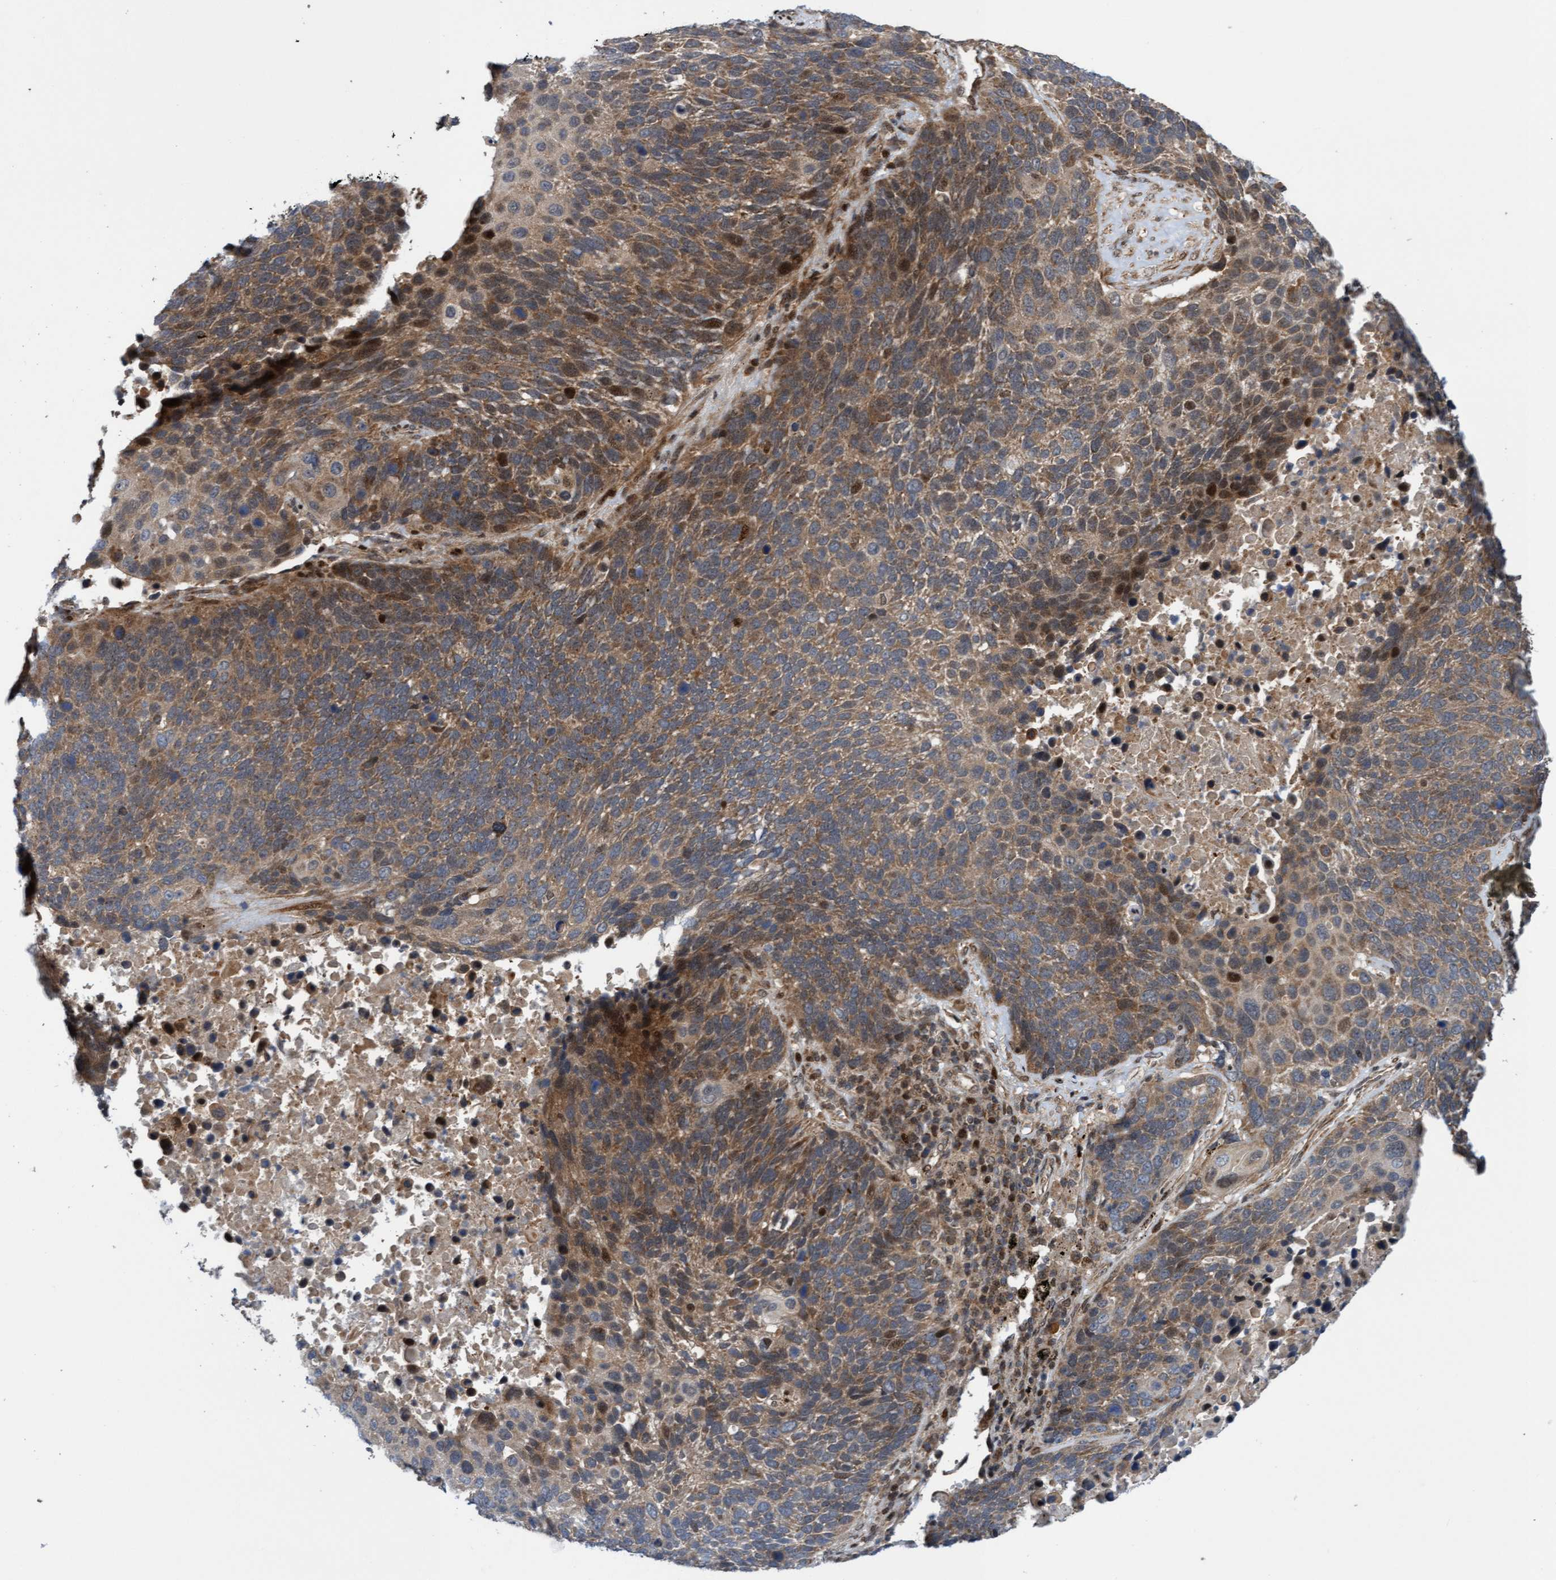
{"staining": {"intensity": "moderate", "quantity": ">75%", "location": "cytoplasmic/membranous,nuclear"}, "tissue": "lung cancer", "cell_type": "Tumor cells", "image_type": "cancer", "snomed": [{"axis": "morphology", "description": "Squamous cell carcinoma, NOS"}, {"axis": "topography", "description": "Lung"}], "caption": "The immunohistochemical stain highlights moderate cytoplasmic/membranous and nuclear staining in tumor cells of squamous cell carcinoma (lung) tissue.", "gene": "ITFG1", "patient": {"sex": "male", "age": 66}}